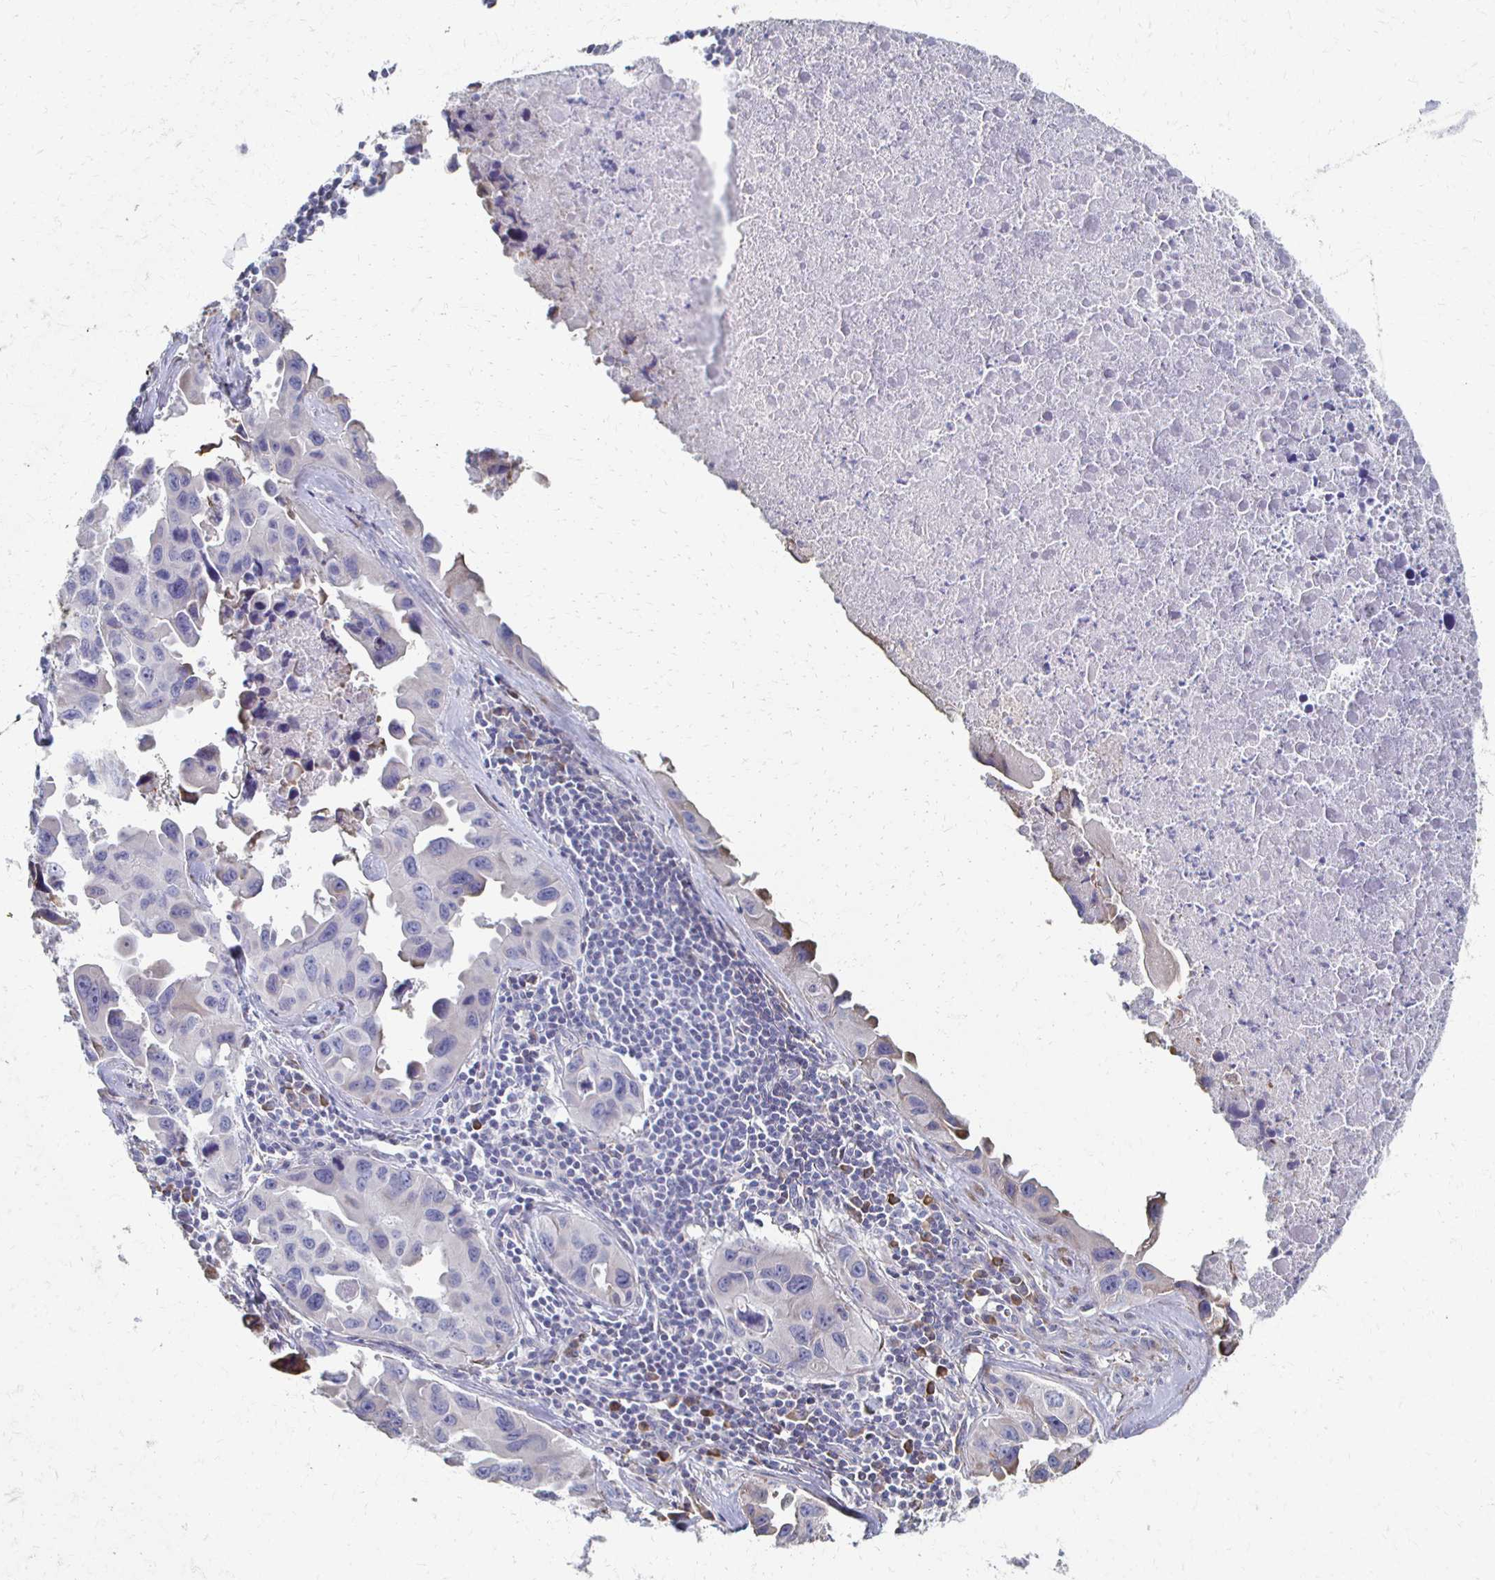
{"staining": {"intensity": "negative", "quantity": "none", "location": "none"}, "tissue": "lung cancer", "cell_type": "Tumor cells", "image_type": "cancer", "snomed": [{"axis": "morphology", "description": "Adenocarcinoma, NOS"}, {"axis": "topography", "description": "Lymph node"}, {"axis": "topography", "description": "Lung"}], "caption": "High magnification brightfield microscopy of lung cancer stained with DAB (brown) and counterstained with hematoxylin (blue): tumor cells show no significant expression. (DAB immunohistochemistry visualized using brightfield microscopy, high magnification).", "gene": "ATP1A3", "patient": {"sex": "male", "age": 64}}